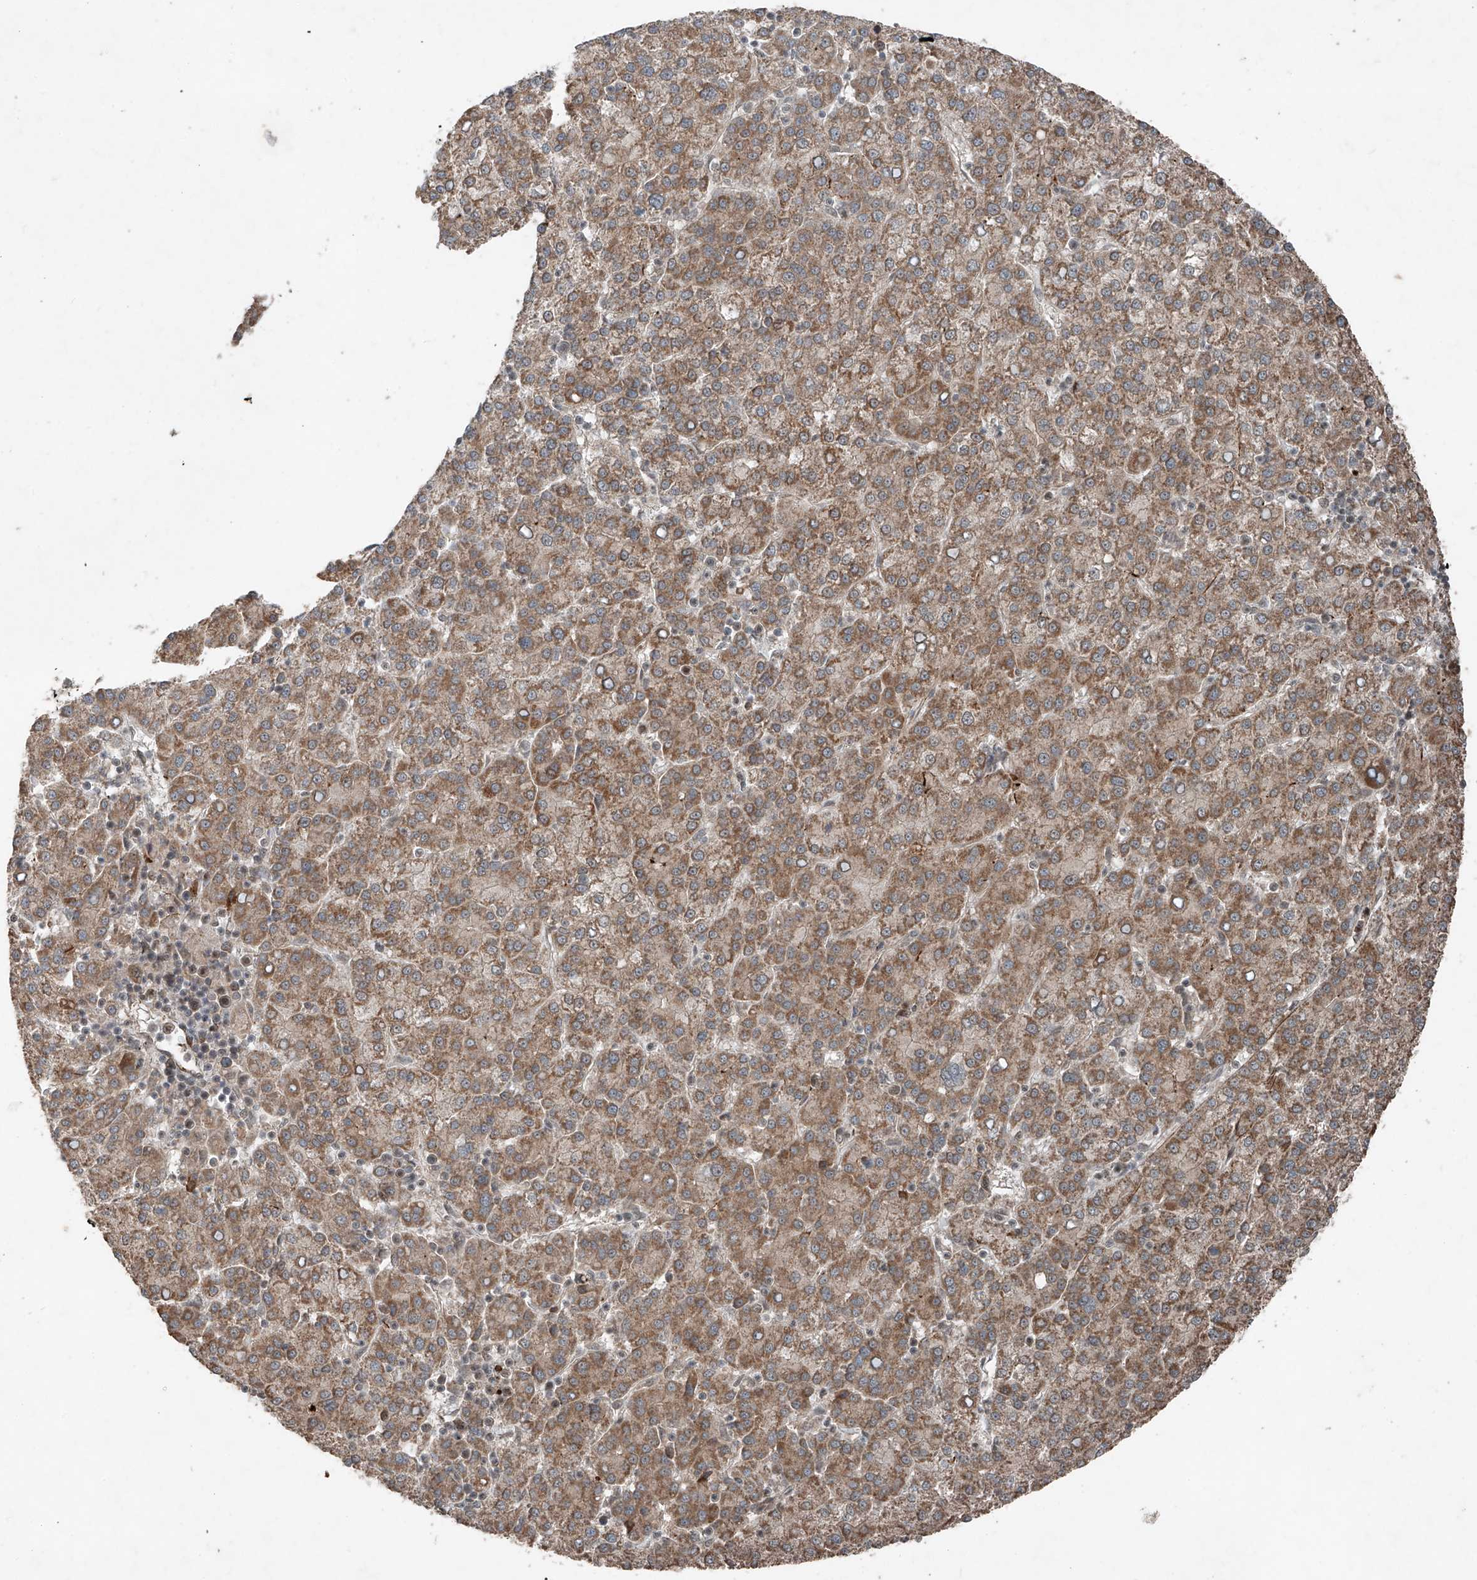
{"staining": {"intensity": "moderate", "quantity": ">75%", "location": "cytoplasmic/membranous"}, "tissue": "liver cancer", "cell_type": "Tumor cells", "image_type": "cancer", "snomed": [{"axis": "morphology", "description": "Carcinoma, Hepatocellular, NOS"}, {"axis": "topography", "description": "Liver"}], "caption": "This photomicrograph reveals immunohistochemistry staining of hepatocellular carcinoma (liver), with medium moderate cytoplasmic/membranous positivity in approximately >75% of tumor cells.", "gene": "ZNF620", "patient": {"sex": "female", "age": 58}}